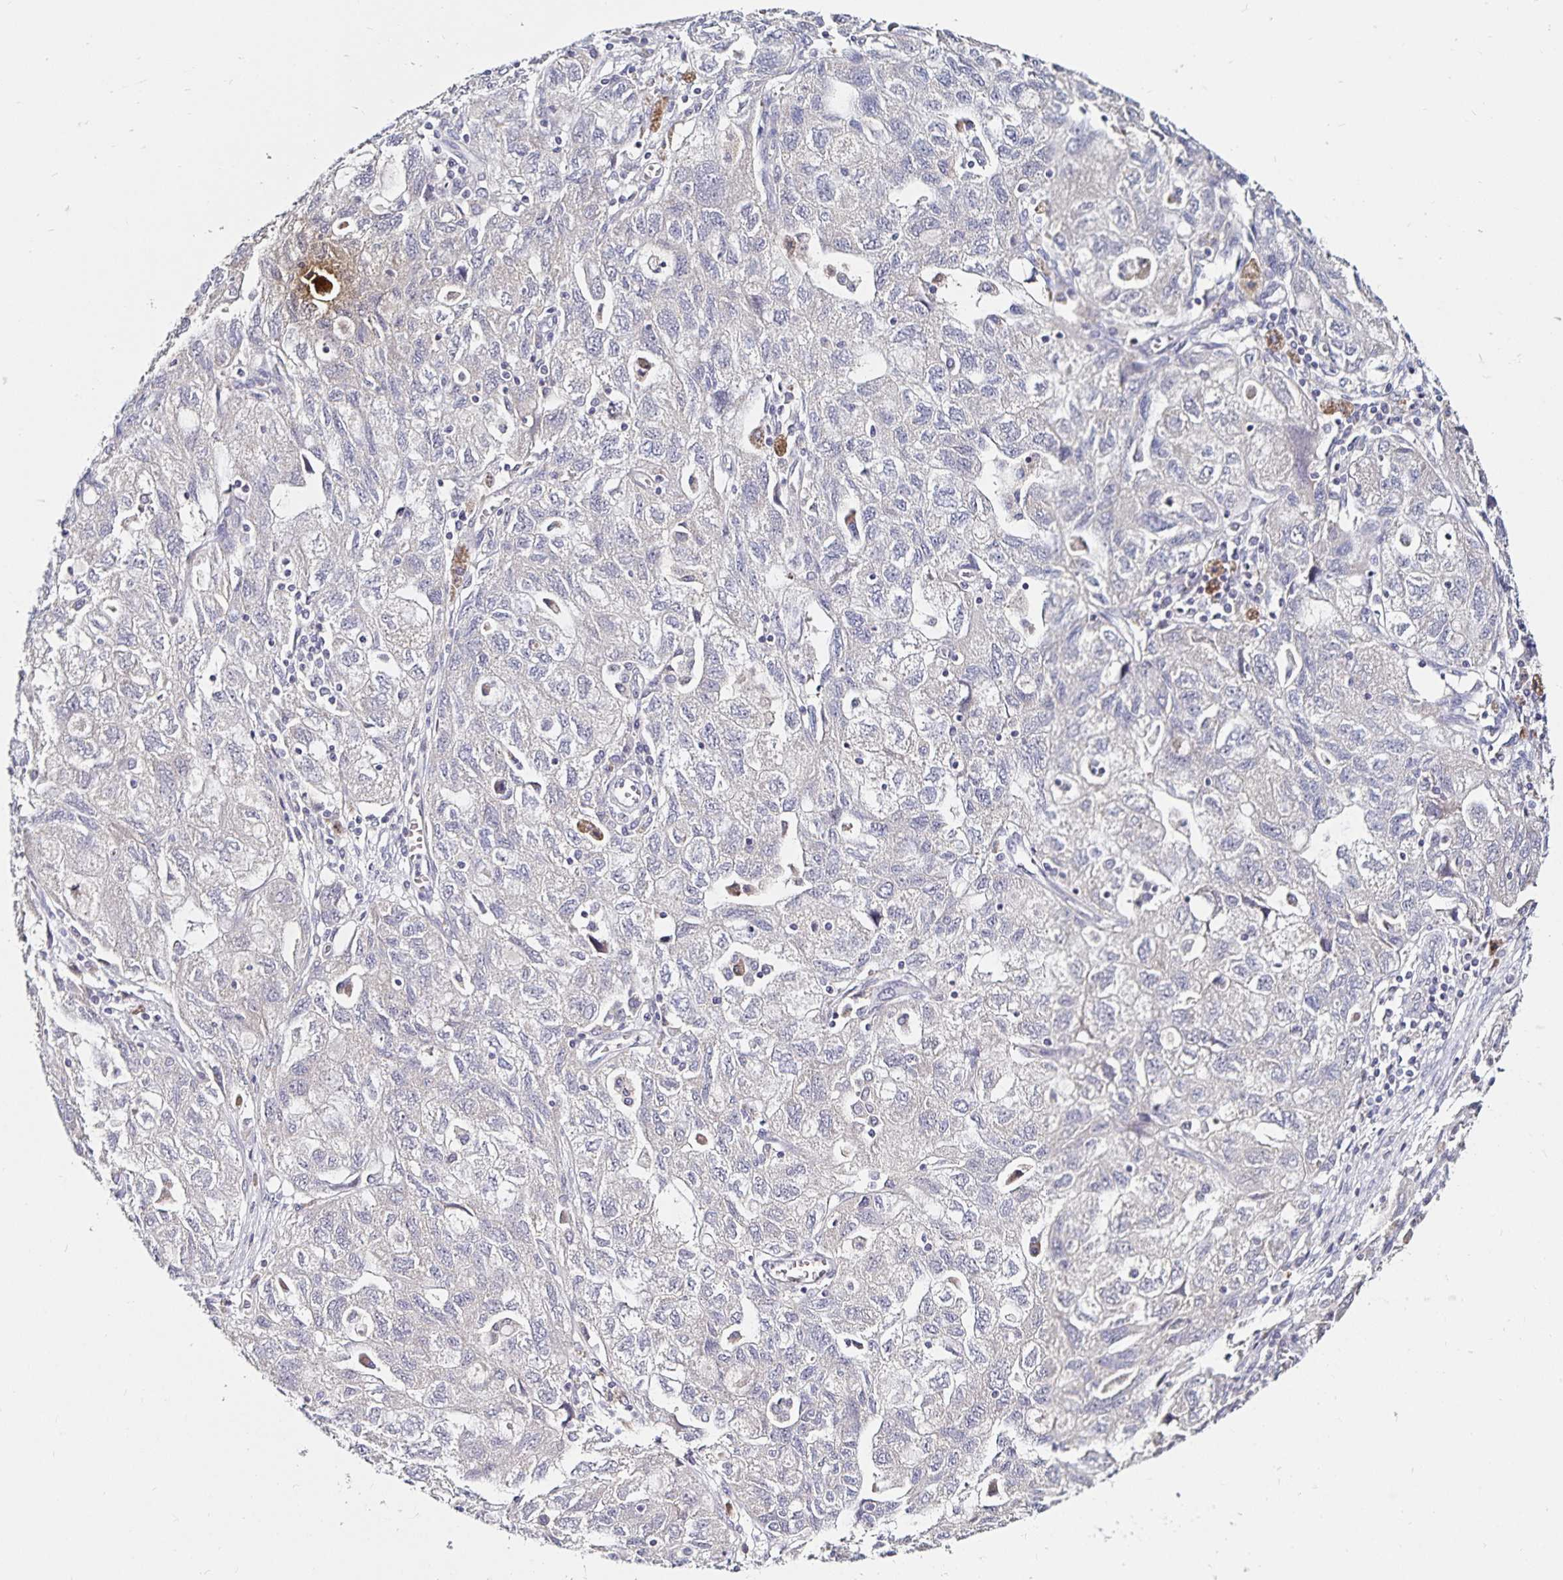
{"staining": {"intensity": "negative", "quantity": "none", "location": "none"}, "tissue": "ovarian cancer", "cell_type": "Tumor cells", "image_type": "cancer", "snomed": [{"axis": "morphology", "description": "Carcinoma, NOS"}, {"axis": "morphology", "description": "Cystadenocarcinoma, serous, NOS"}, {"axis": "topography", "description": "Ovary"}], "caption": "This is a image of IHC staining of ovarian cancer, which shows no expression in tumor cells.", "gene": "ACSL5", "patient": {"sex": "female", "age": 69}}